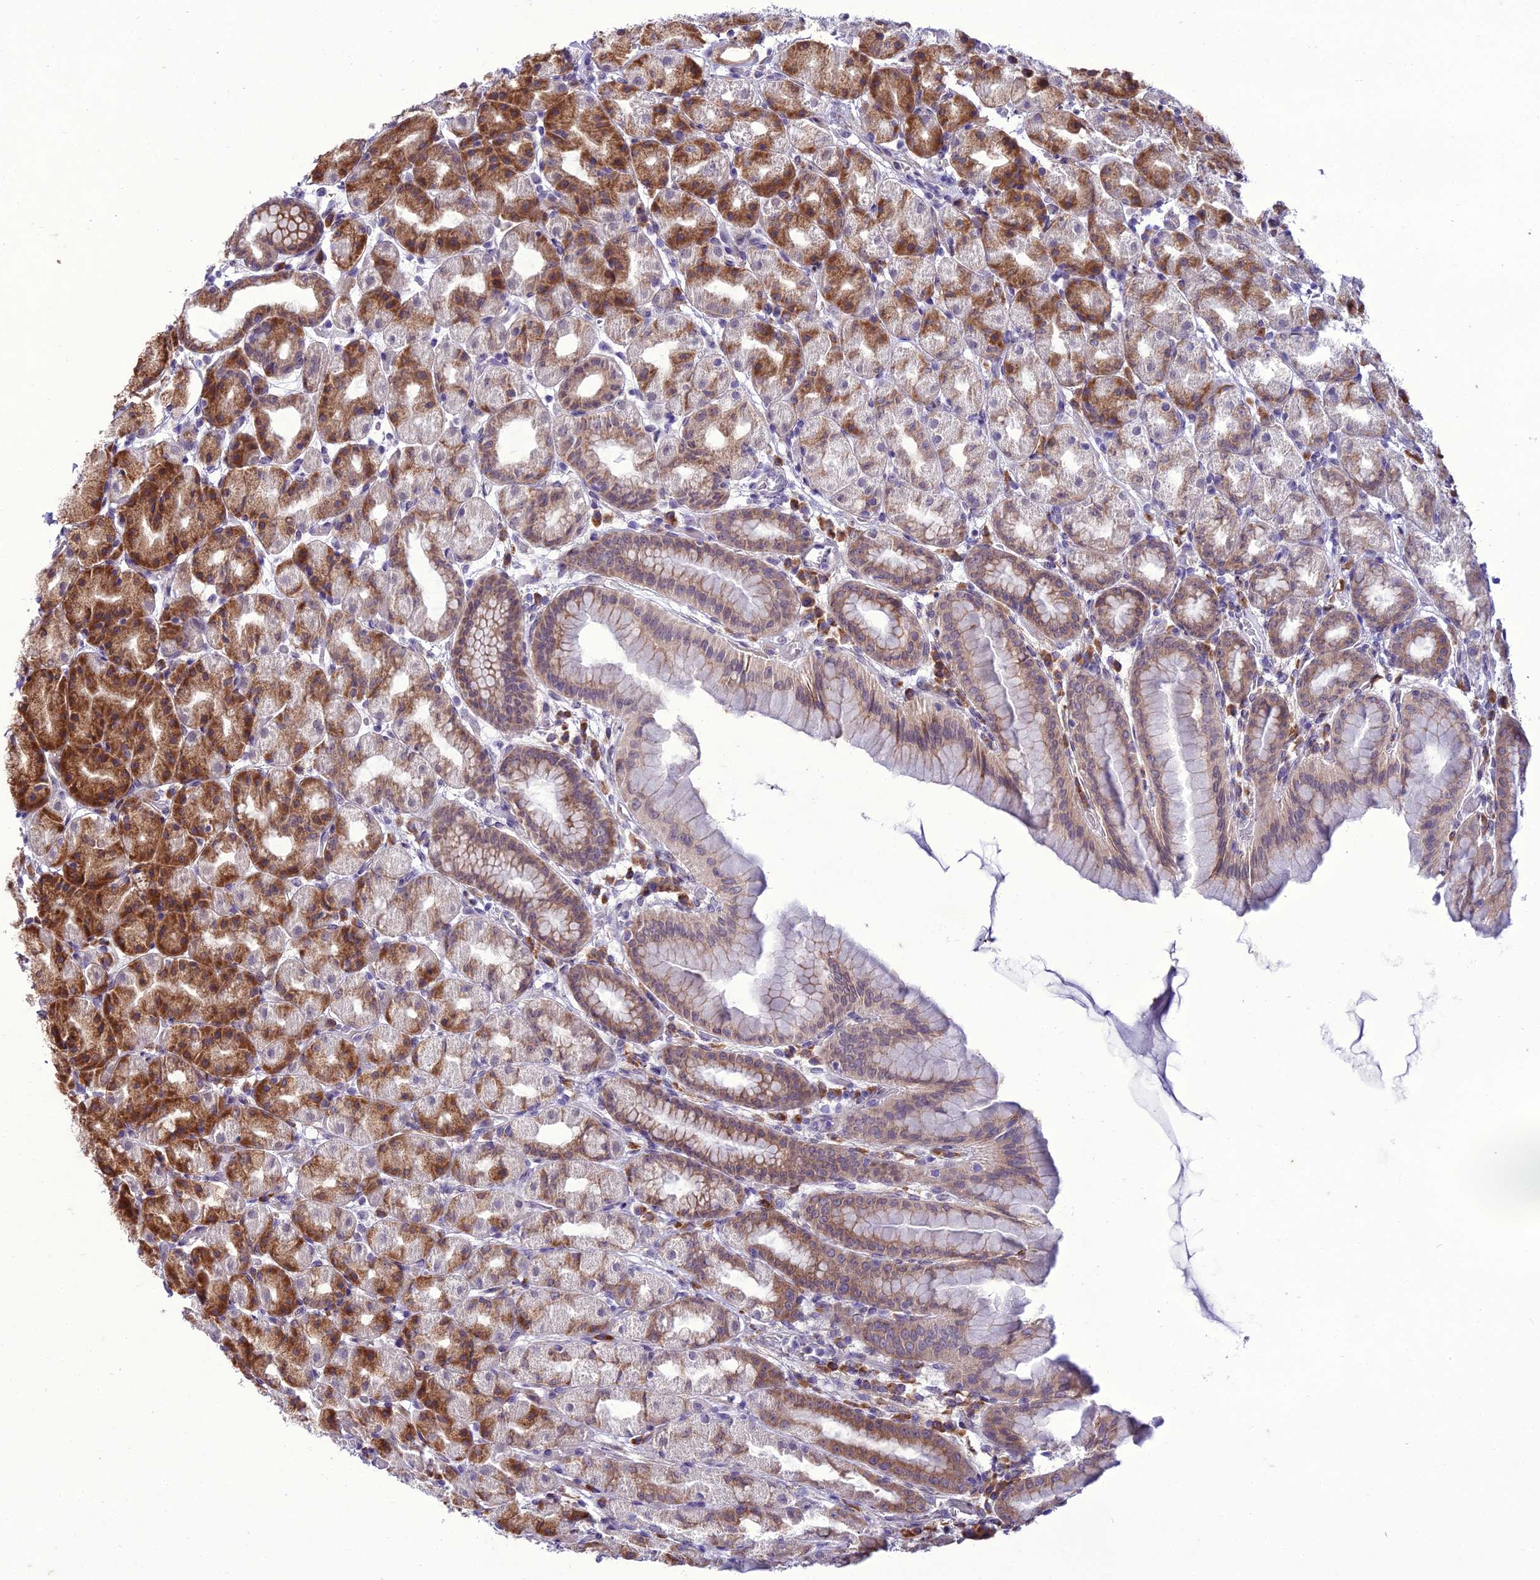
{"staining": {"intensity": "strong", "quantity": "25%-75%", "location": "cytoplasmic/membranous"}, "tissue": "stomach", "cell_type": "Glandular cells", "image_type": "normal", "snomed": [{"axis": "morphology", "description": "Normal tissue, NOS"}, {"axis": "topography", "description": "Stomach, upper"}], "caption": "The histopathology image demonstrates a brown stain indicating the presence of a protein in the cytoplasmic/membranous of glandular cells in stomach.", "gene": "NEURL2", "patient": {"sex": "male", "age": 68}}